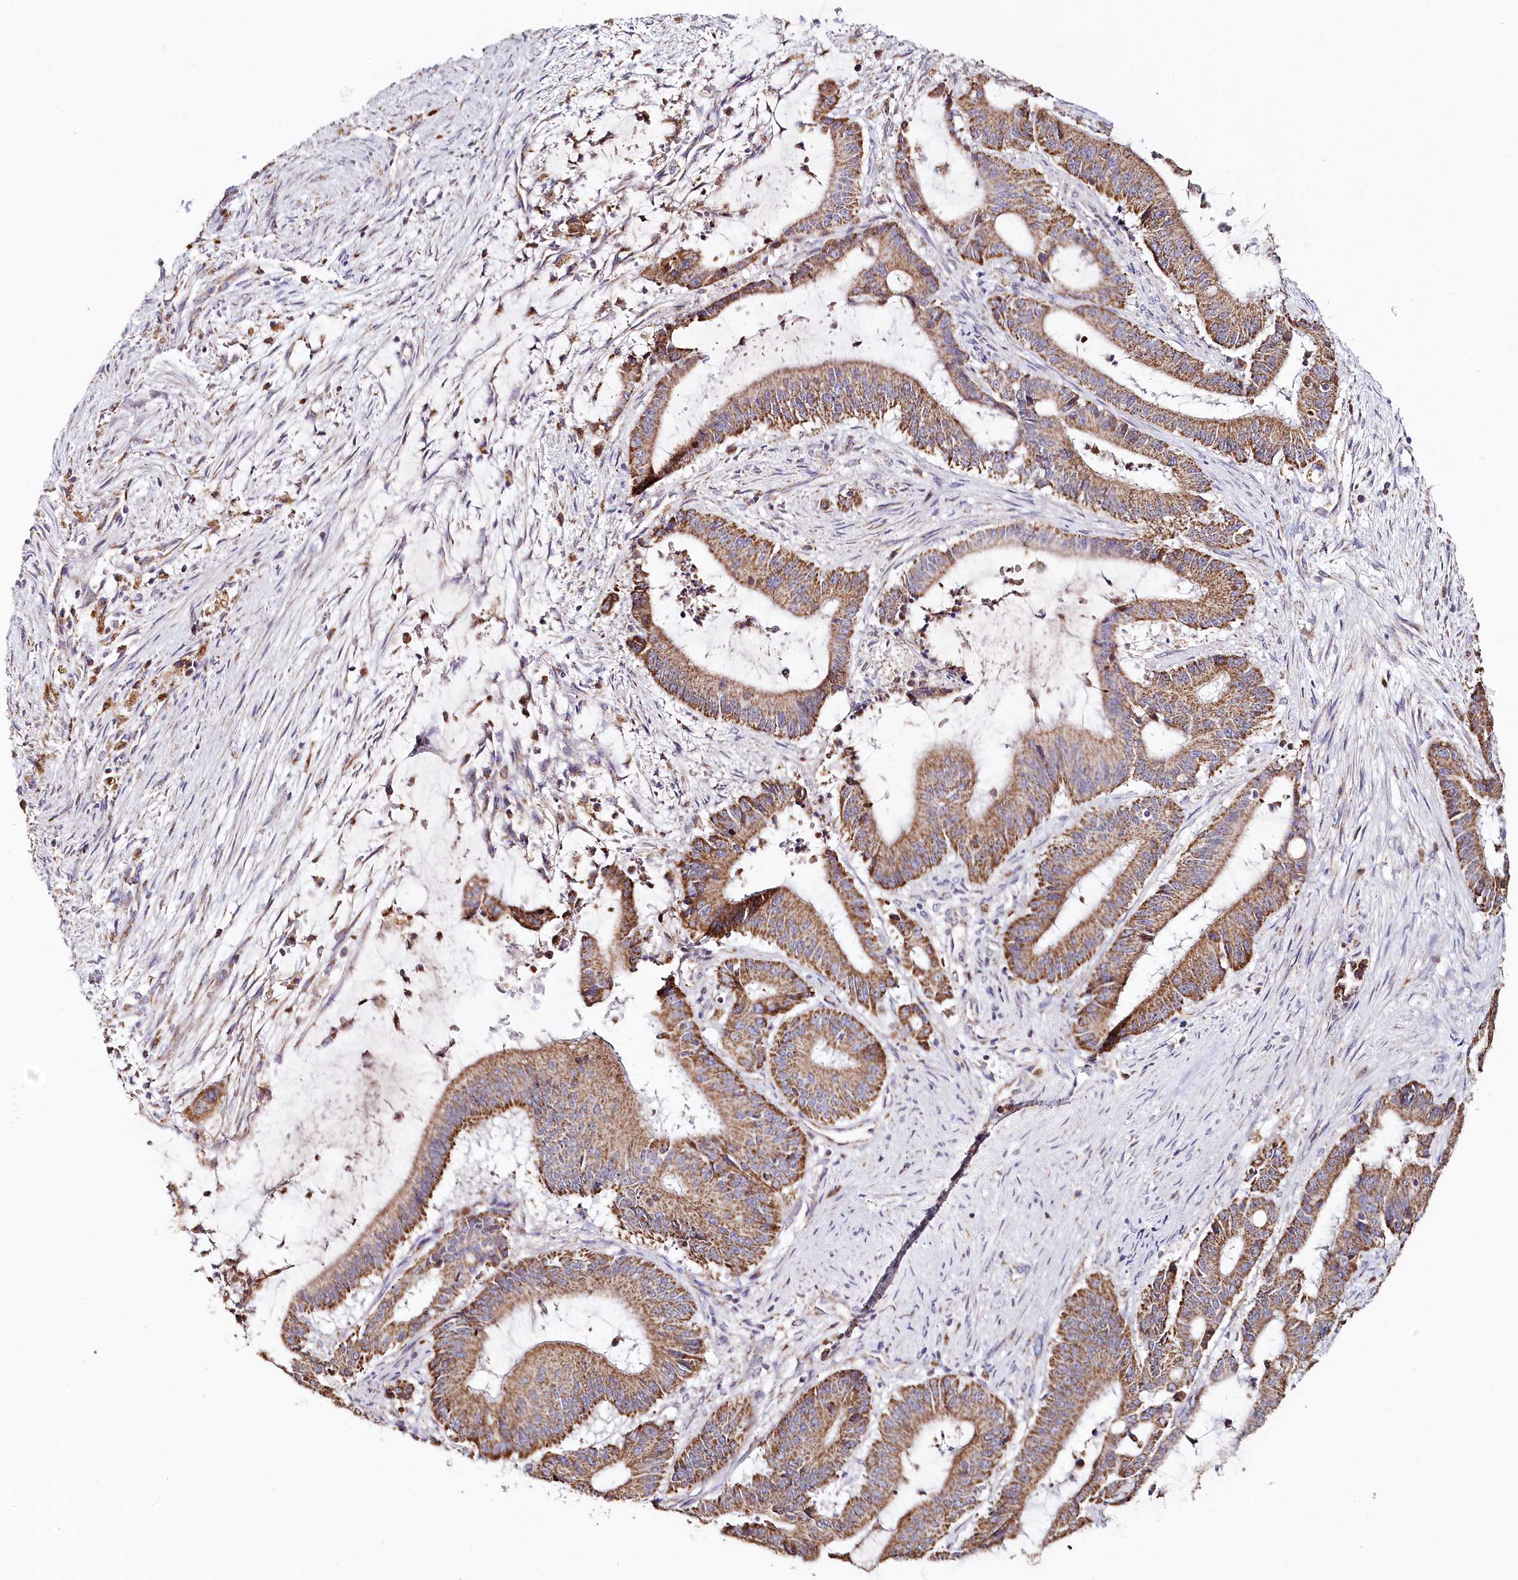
{"staining": {"intensity": "moderate", "quantity": ">75%", "location": "cytoplasmic/membranous"}, "tissue": "liver cancer", "cell_type": "Tumor cells", "image_type": "cancer", "snomed": [{"axis": "morphology", "description": "Normal tissue, NOS"}, {"axis": "morphology", "description": "Cholangiocarcinoma"}, {"axis": "topography", "description": "Liver"}, {"axis": "topography", "description": "Peripheral nerve tissue"}], "caption": "Moderate cytoplasmic/membranous staining for a protein is present in about >75% of tumor cells of cholangiocarcinoma (liver) using immunohistochemistry (IHC).", "gene": "MMP25", "patient": {"sex": "female", "age": 73}}